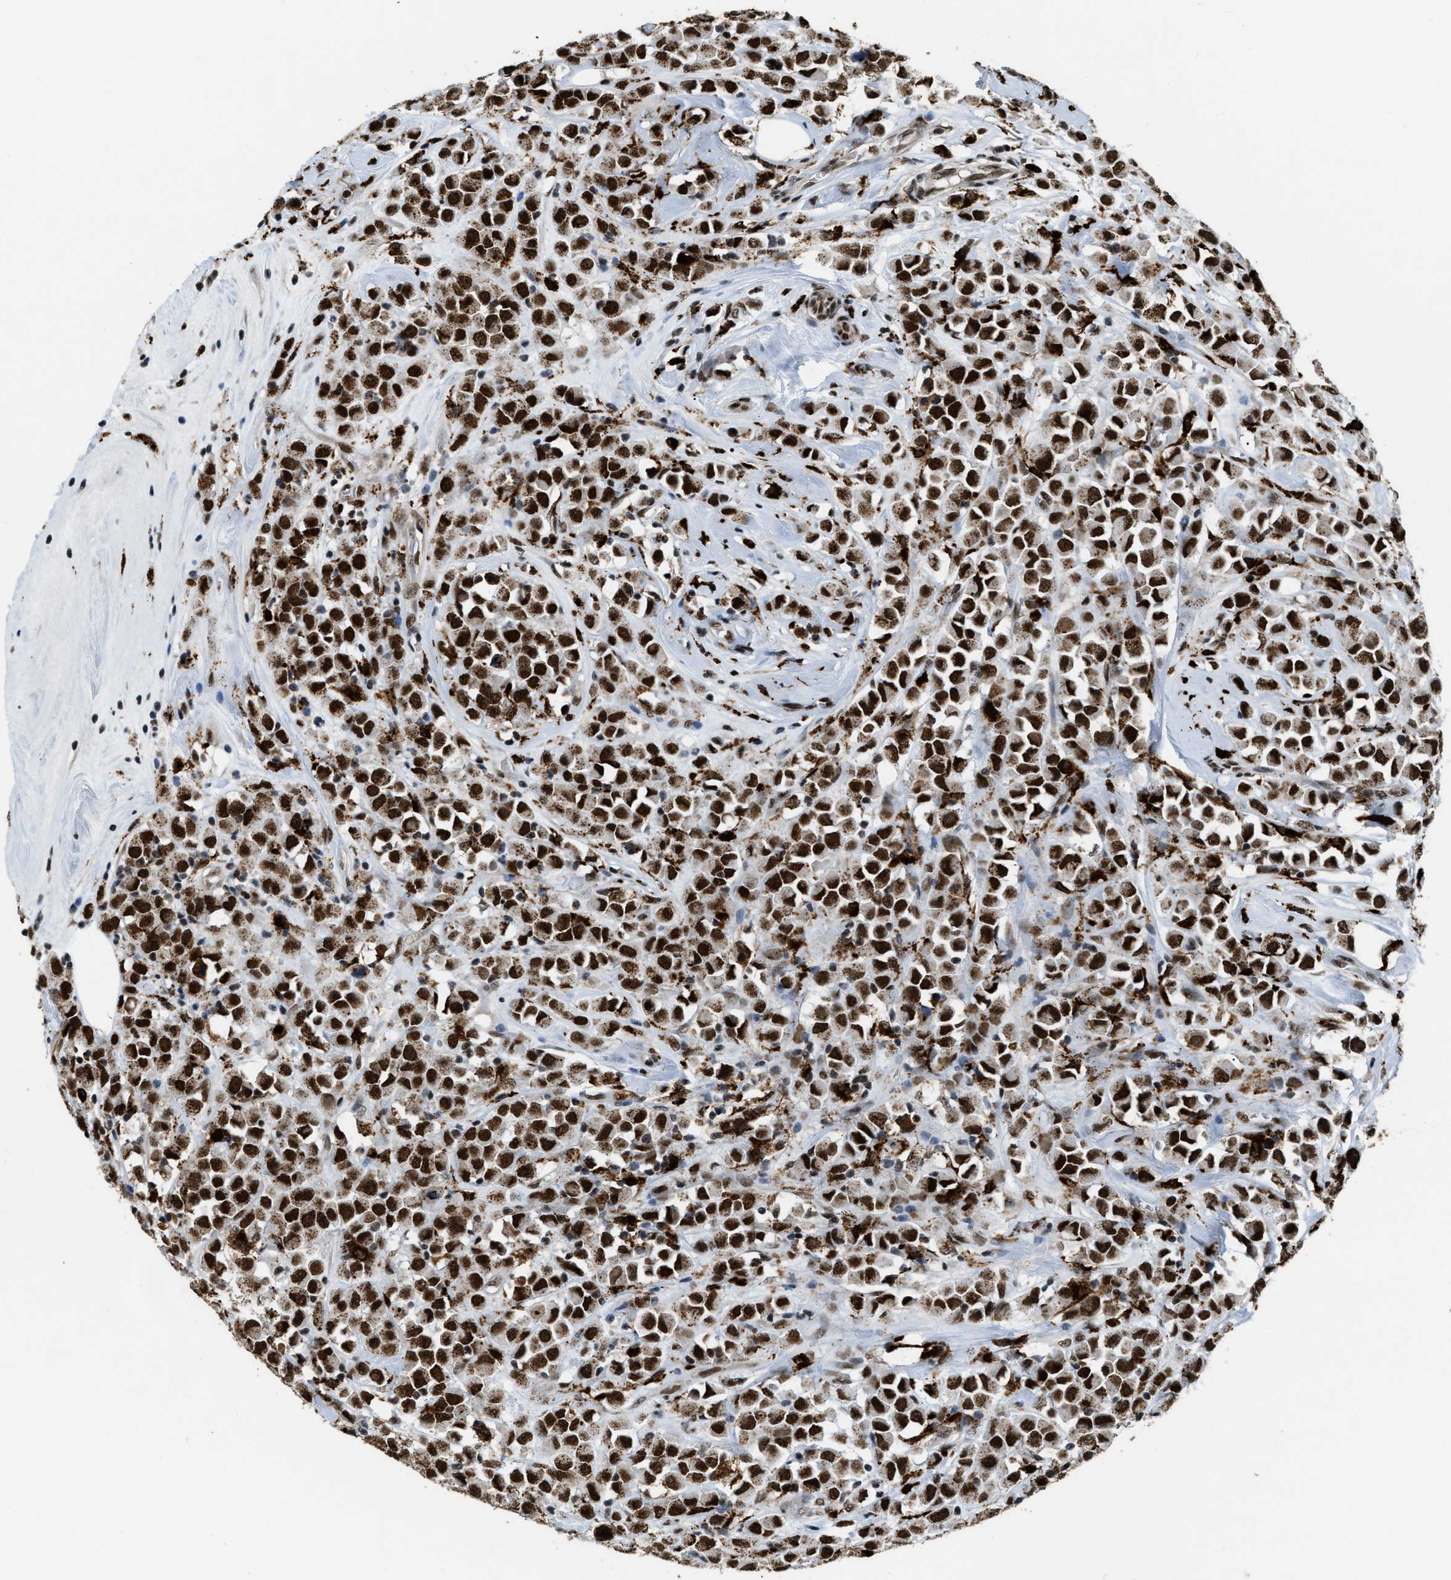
{"staining": {"intensity": "strong", "quantity": ">75%", "location": "cytoplasmic/membranous,nuclear"}, "tissue": "breast cancer", "cell_type": "Tumor cells", "image_type": "cancer", "snomed": [{"axis": "morphology", "description": "Duct carcinoma"}, {"axis": "topography", "description": "Breast"}], "caption": "Protein staining demonstrates strong cytoplasmic/membranous and nuclear positivity in about >75% of tumor cells in breast infiltrating ductal carcinoma.", "gene": "NUMA1", "patient": {"sex": "female", "age": 61}}